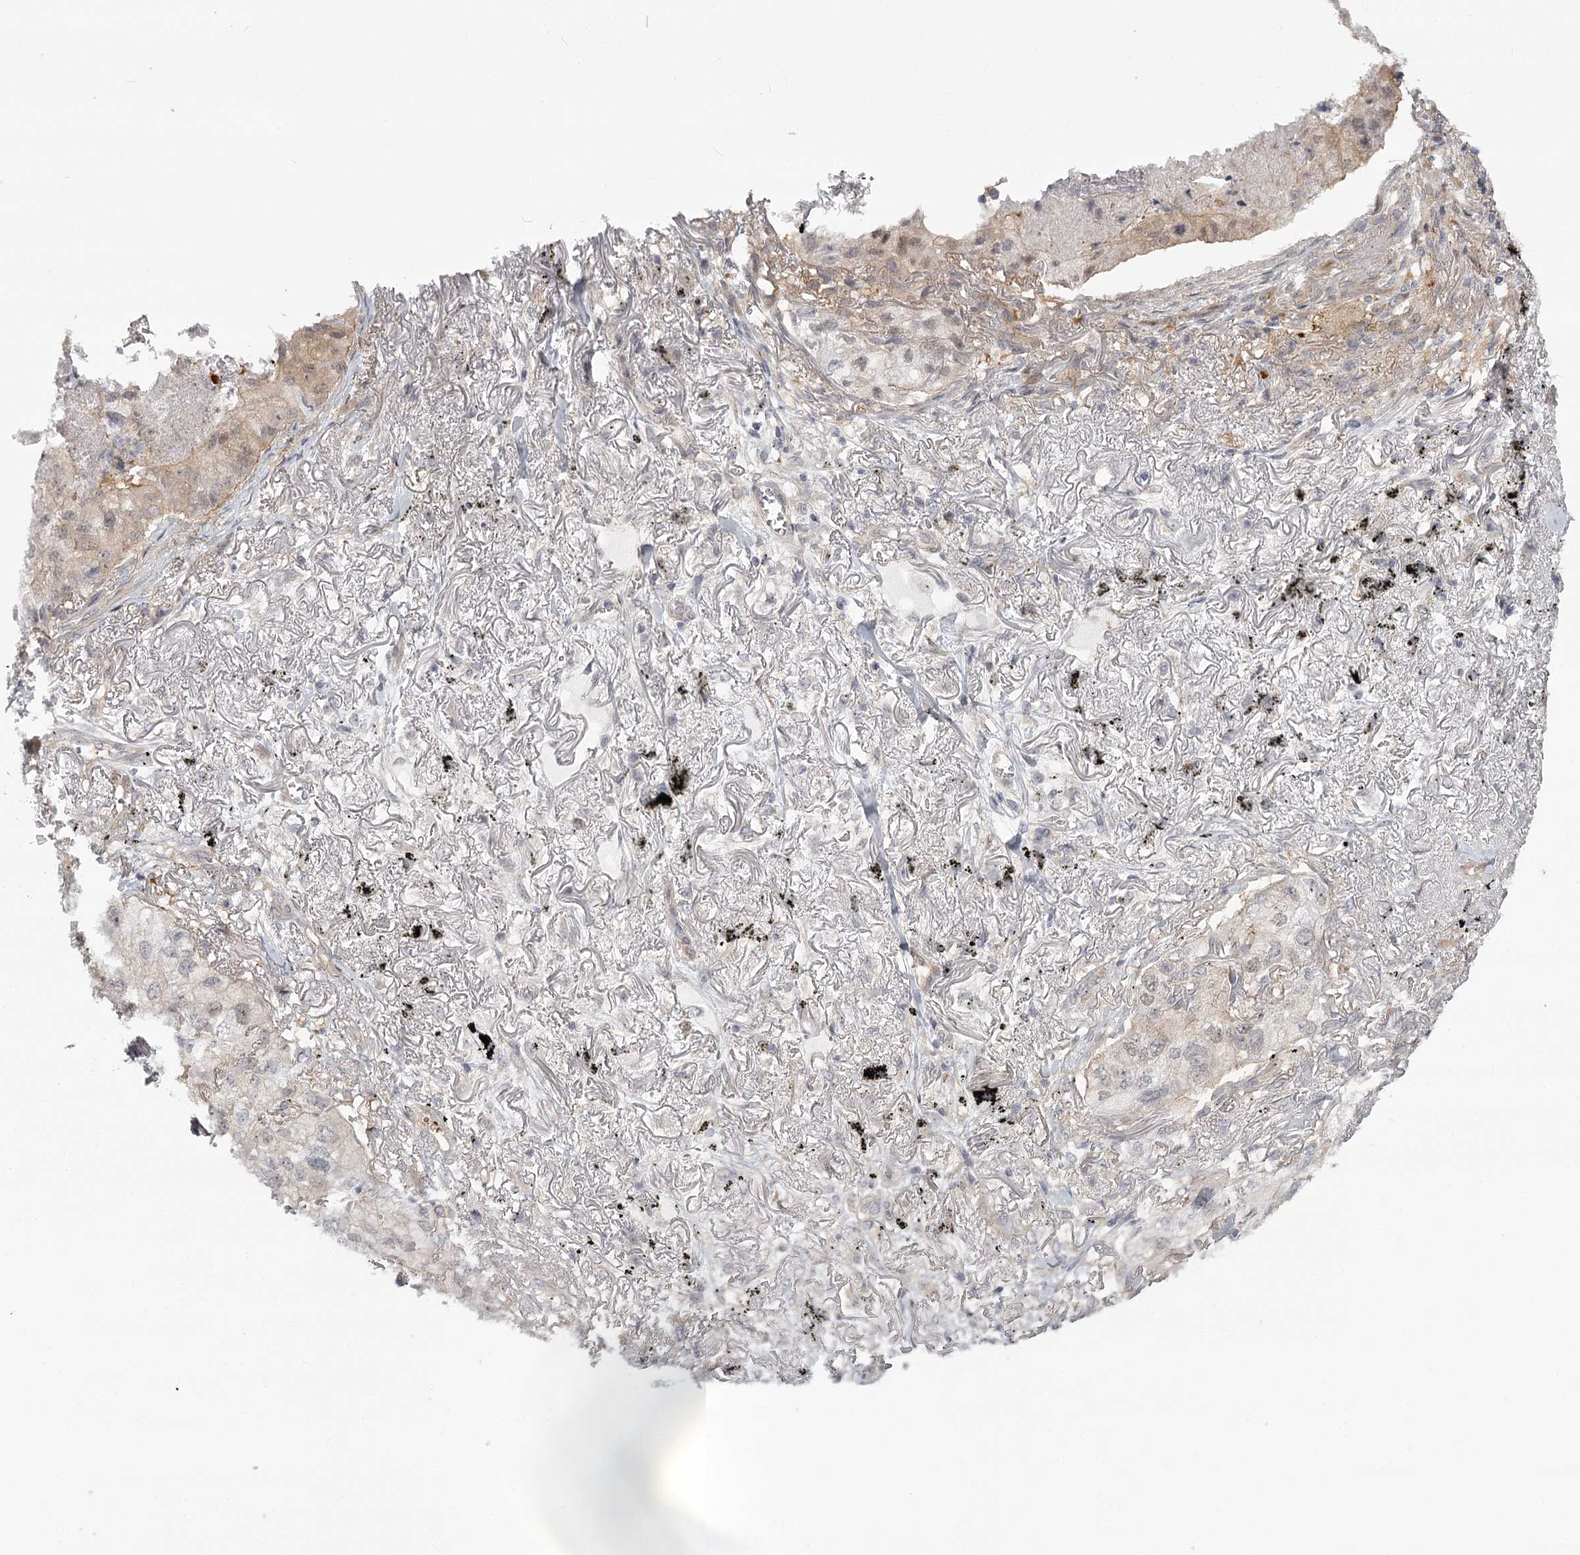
{"staining": {"intensity": "negative", "quantity": "none", "location": "none"}, "tissue": "lung cancer", "cell_type": "Tumor cells", "image_type": "cancer", "snomed": [{"axis": "morphology", "description": "Adenocarcinoma, NOS"}, {"axis": "topography", "description": "Lung"}], "caption": "High power microscopy image of an immunohistochemistry micrograph of lung cancer, revealing no significant staining in tumor cells.", "gene": "CCNG2", "patient": {"sex": "male", "age": 65}}